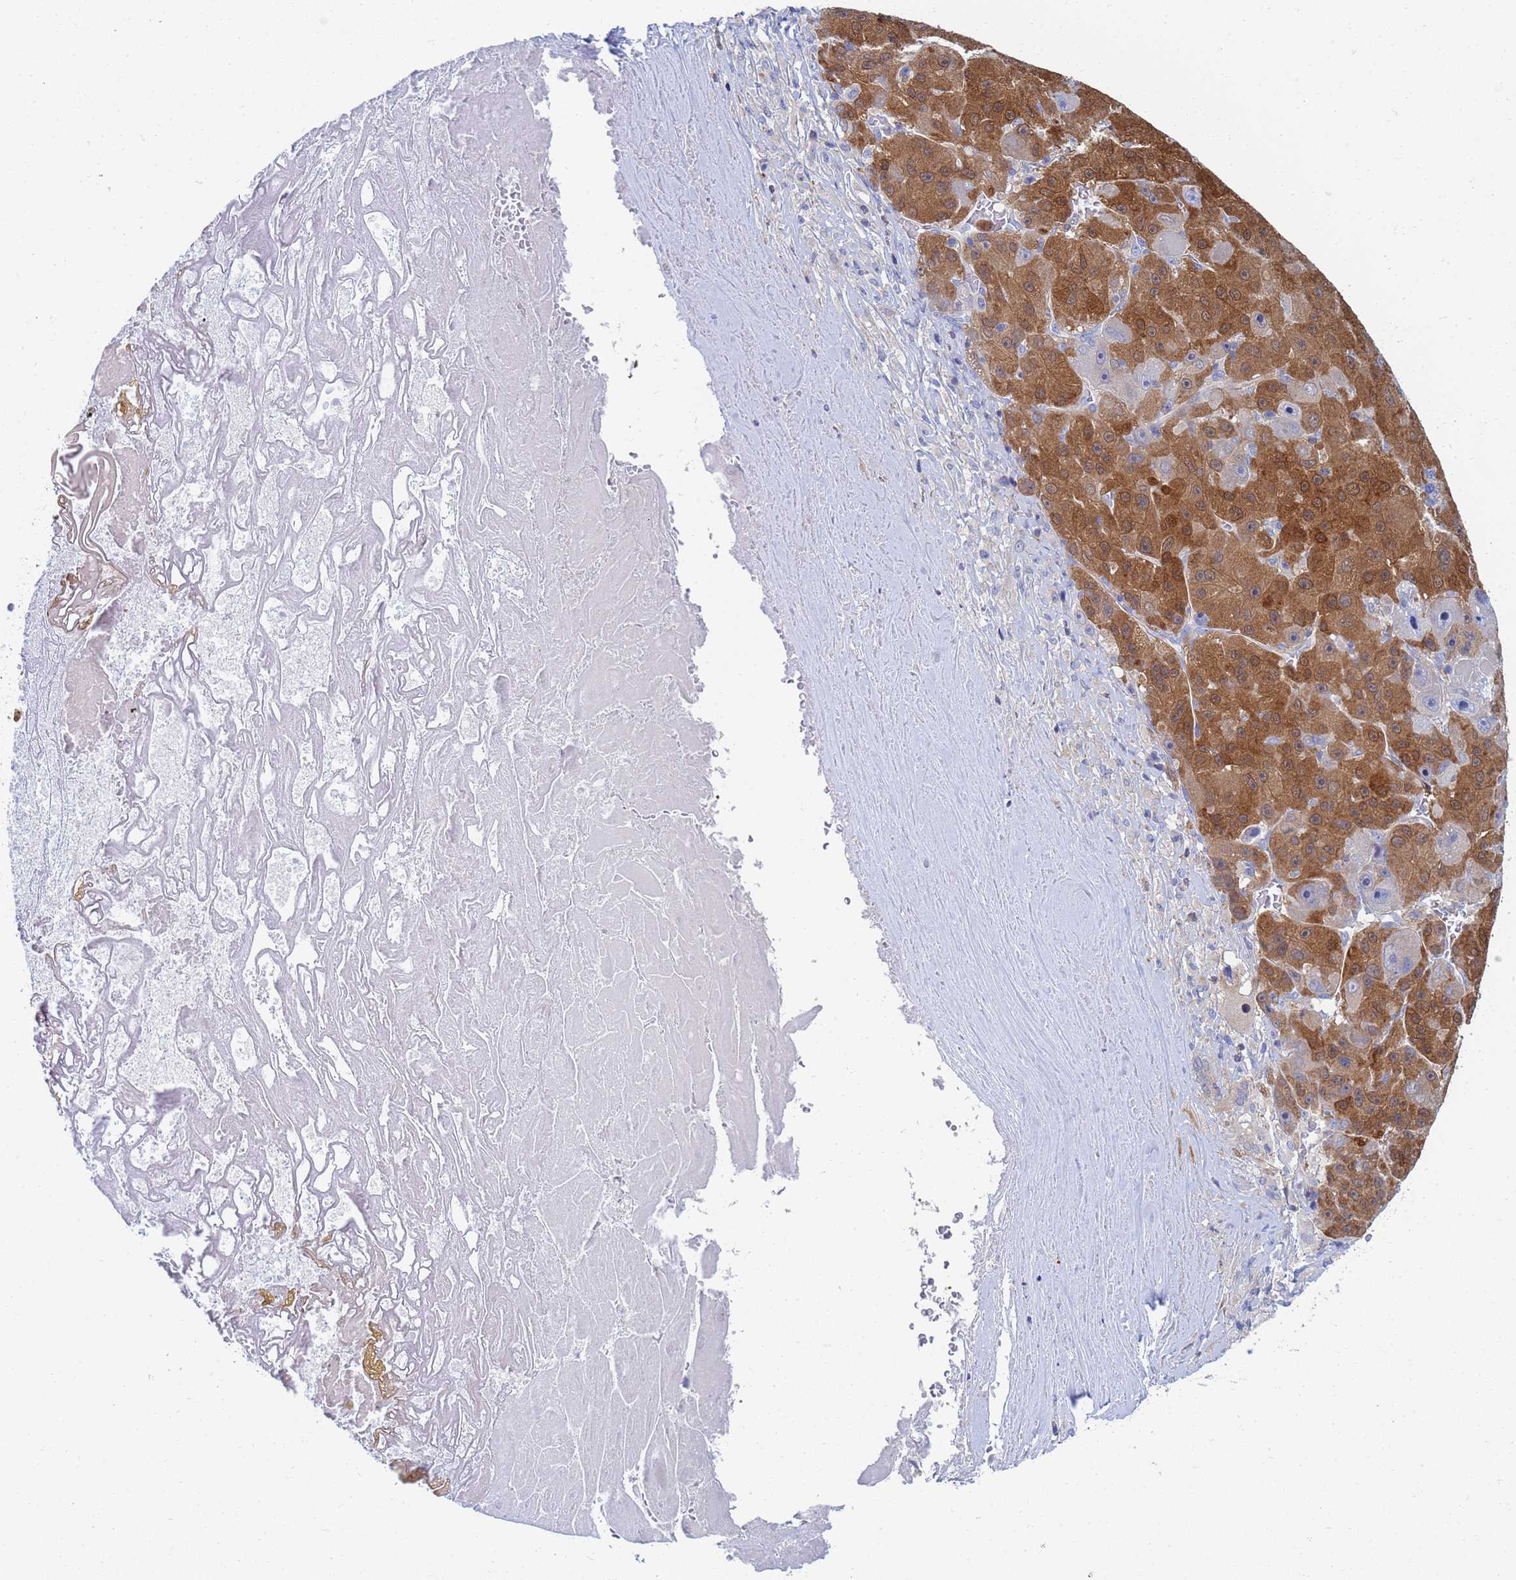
{"staining": {"intensity": "moderate", "quantity": ">75%", "location": "cytoplasmic/membranous"}, "tissue": "liver cancer", "cell_type": "Tumor cells", "image_type": "cancer", "snomed": [{"axis": "morphology", "description": "Carcinoma, Hepatocellular, NOS"}, {"axis": "topography", "description": "Liver"}], "caption": "An immunohistochemistry (IHC) photomicrograph of neoplastic tissue is shown. Protein staining in brown highlights moderate cytoplasmic/membranous positivity in liver cancer within tumor cells.", "gene": "GCHFR", "patient": {"sex": "male", "age": 76}}